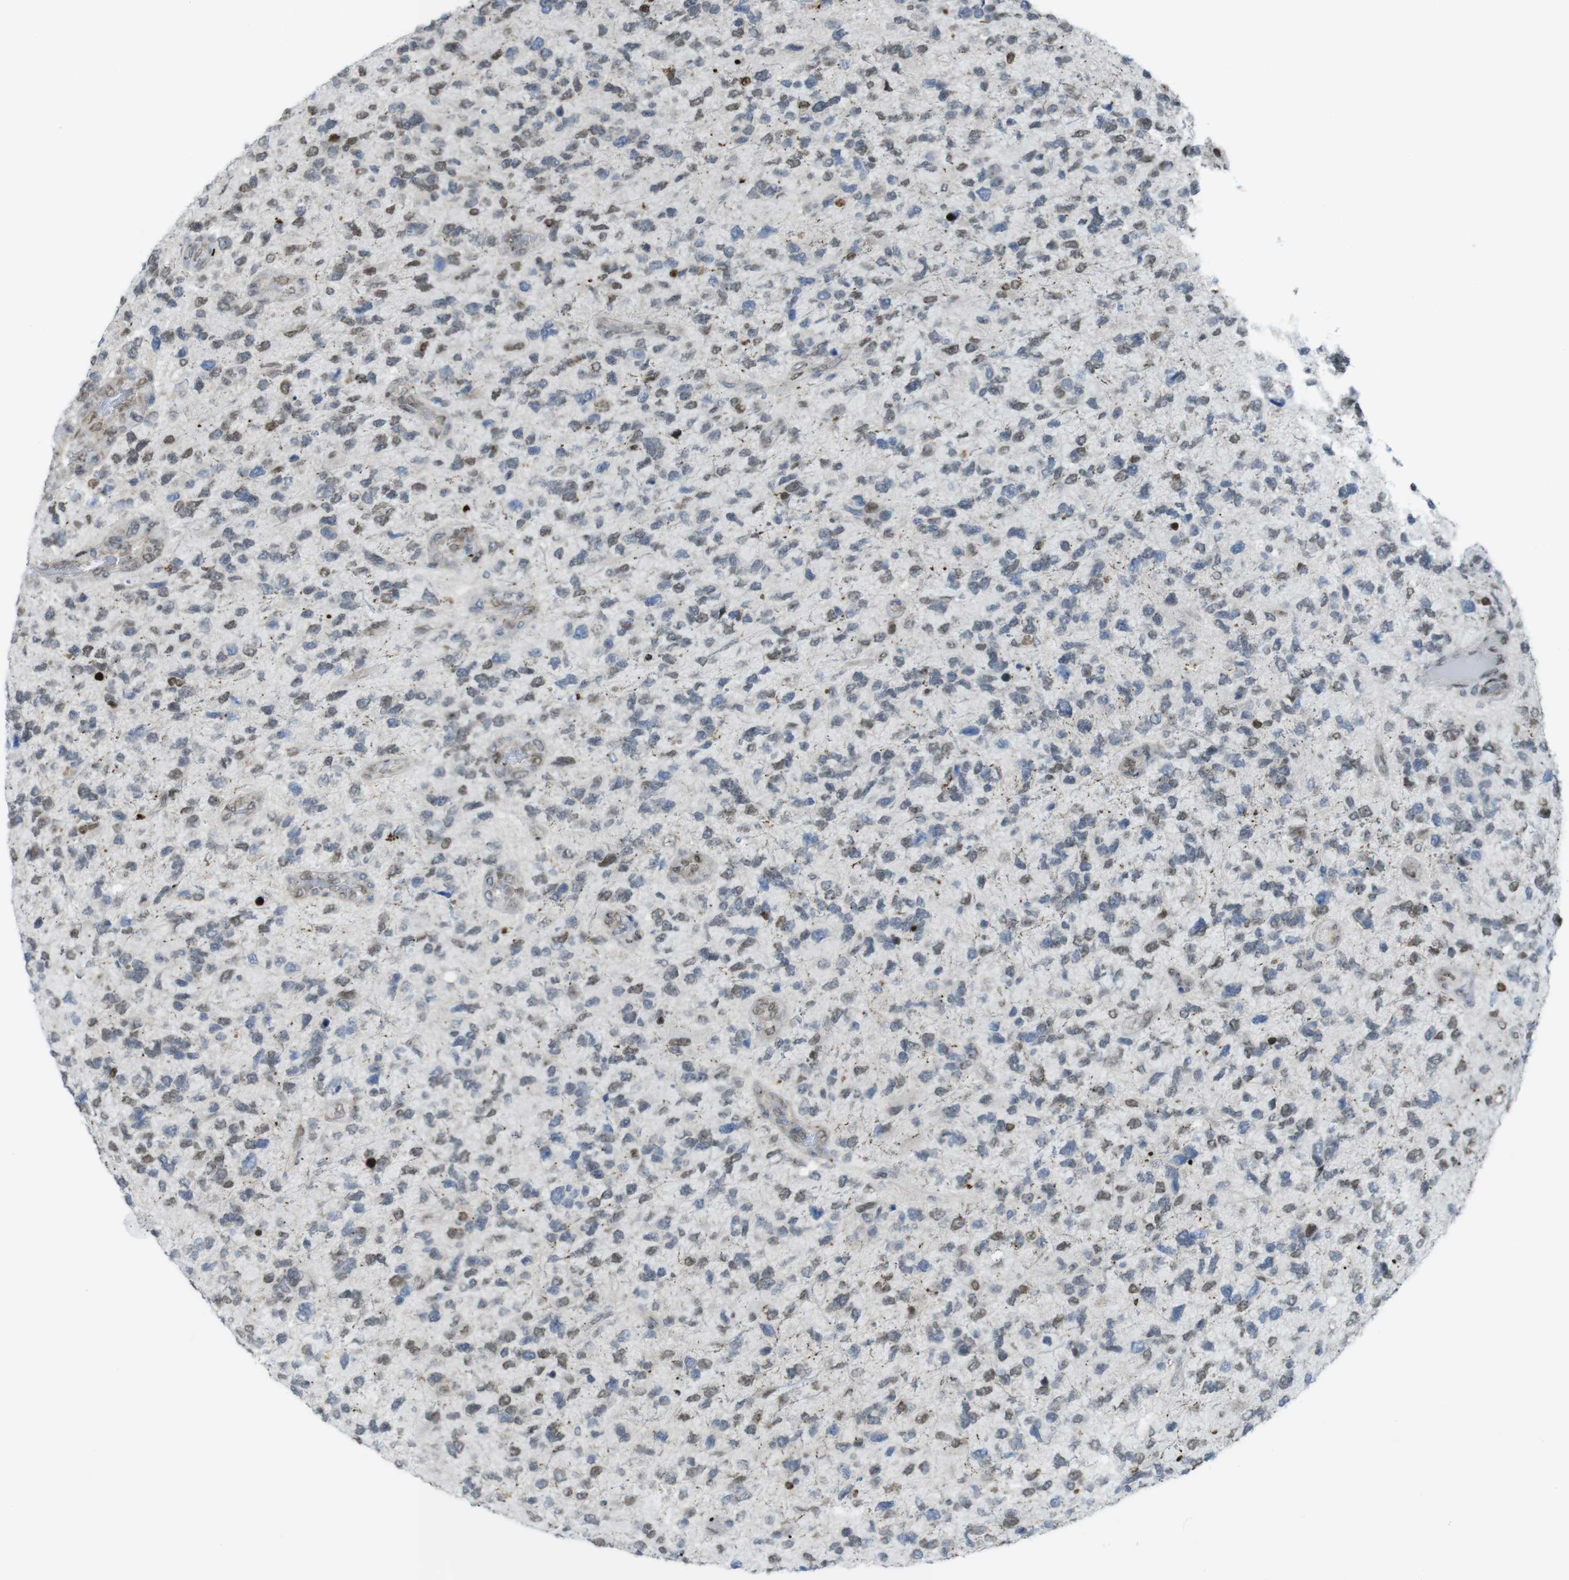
{"staining": {"intensity": "moderate", "quantity": "25%-75%", "location": "cytoplasmic/membranous,nuclear"}, "tissue": "glioma", "cell_type": "Tumor cells", "image_type": "cancer", "snomed": [{"axis": "morphology", "description": "Glioma, malignant, High grade"}, {"axis": "topography", "description": "Brain"}], "caption": "Moderate cytoplasmic/membranous and nuclear protein expression is identified in about 25%-75% of tumor cells in glioma. The protein is stained brown, and the nuclei are stained in blue (DAB (3,3'-diaminobenzidine) IHC with brightfield microscopy, high magnification).", "gene": "UBB", "patient": {"sex": "female", "age": 58}}